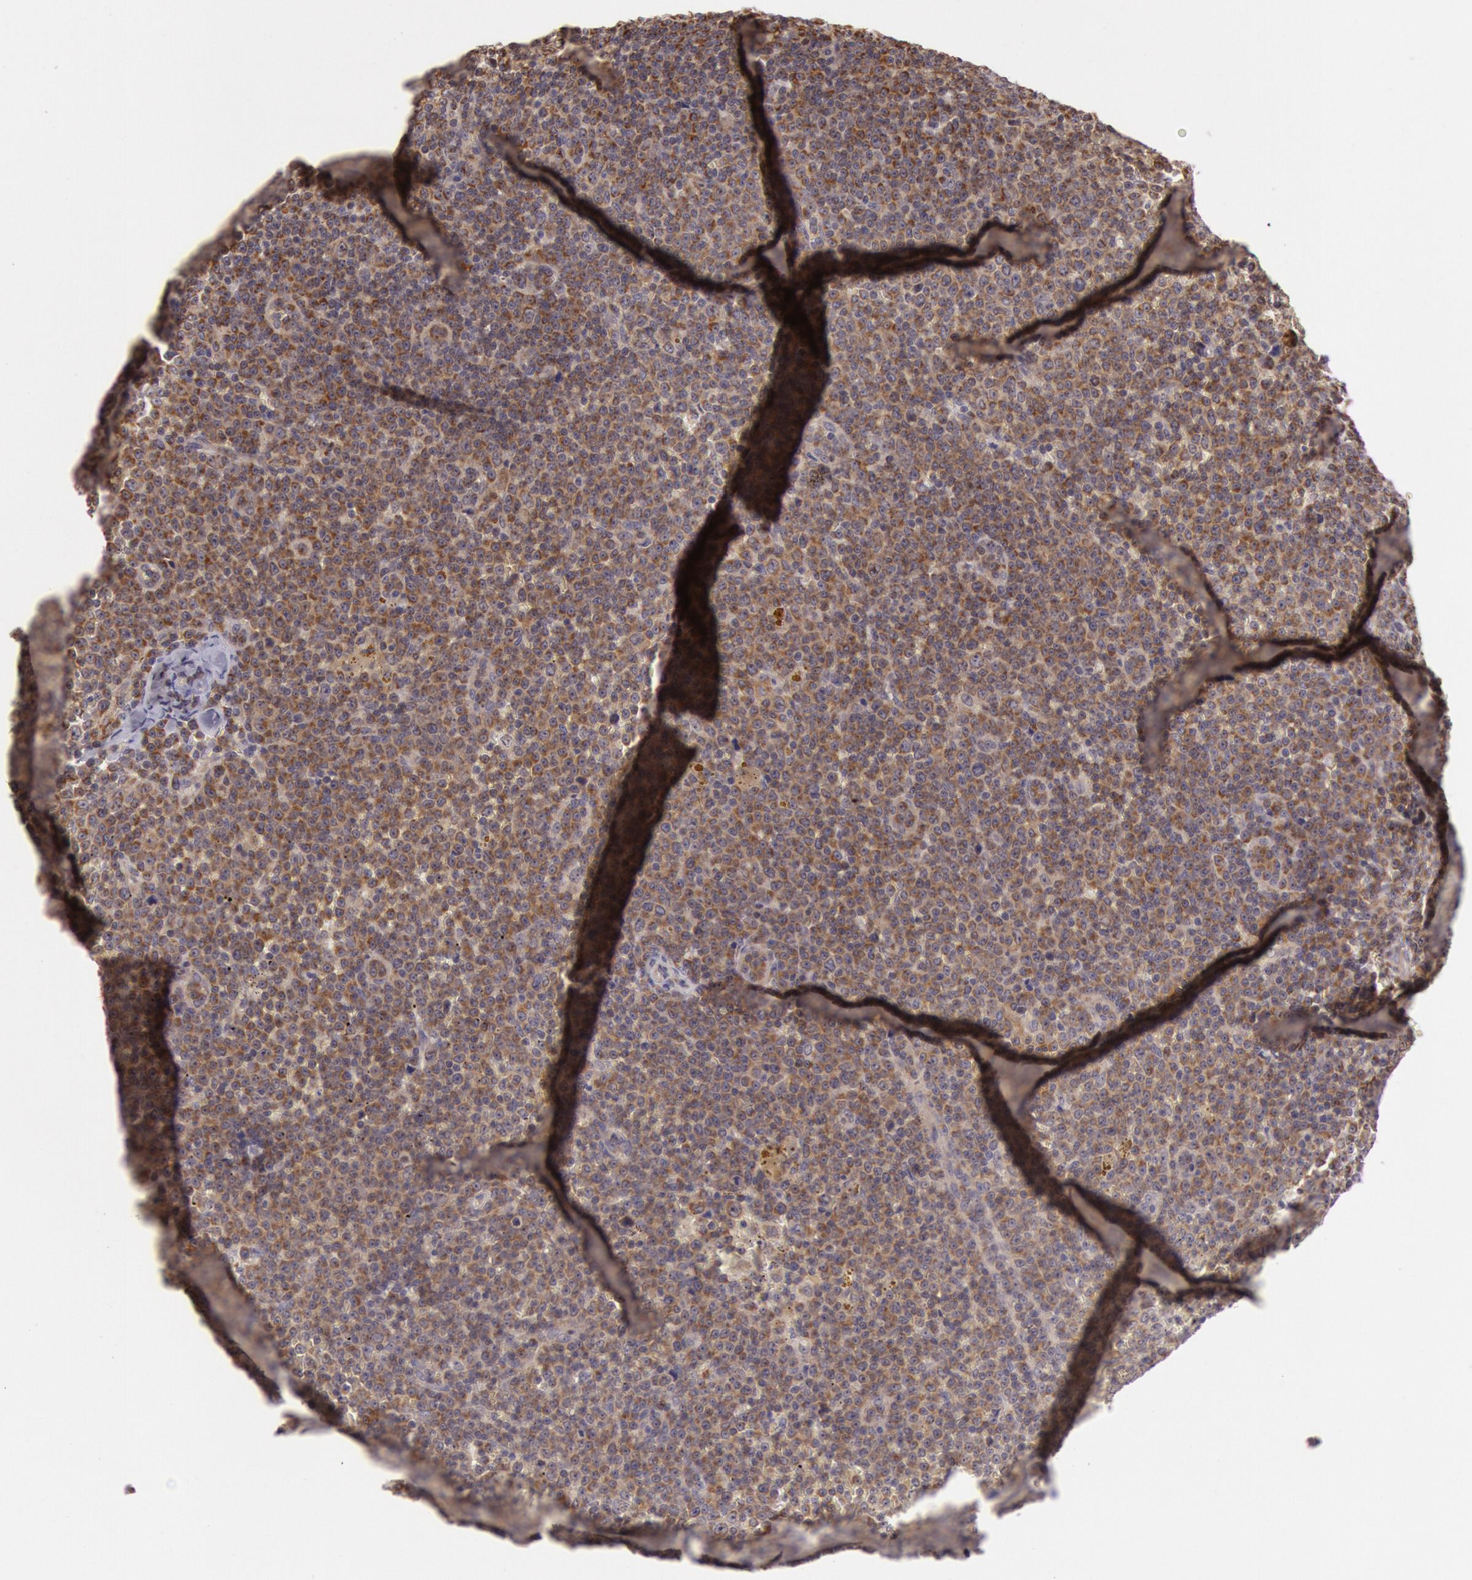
{"staining": {"intensity": "strong", "quantity": ">75%", "location": "cytoplasmic/membranous"}, "tissue": "lymphoma", "cell_type": "Tumor cells", "image_type": "cancer", "snomed": [{"axis": "morphology", "description": "Malignant lymphoma, non-Hodgkin's type, Low grade"}, {"axis": "topography", "description": "Lymph node"}], "caption": "Immunohistochemistry staining of lymphoma, which shows high levels of strong cytoplasmic/membranous positivity in about >75% of tumor cells indicating strong cytoplasmic/membranous protein positivity. The staining was performed using DAB (brown) for protein detection and nuclei were counterstained in hematoxylin (blue).", "gene": "CDK16", "patient": {"sex": "male", "age": 50}}